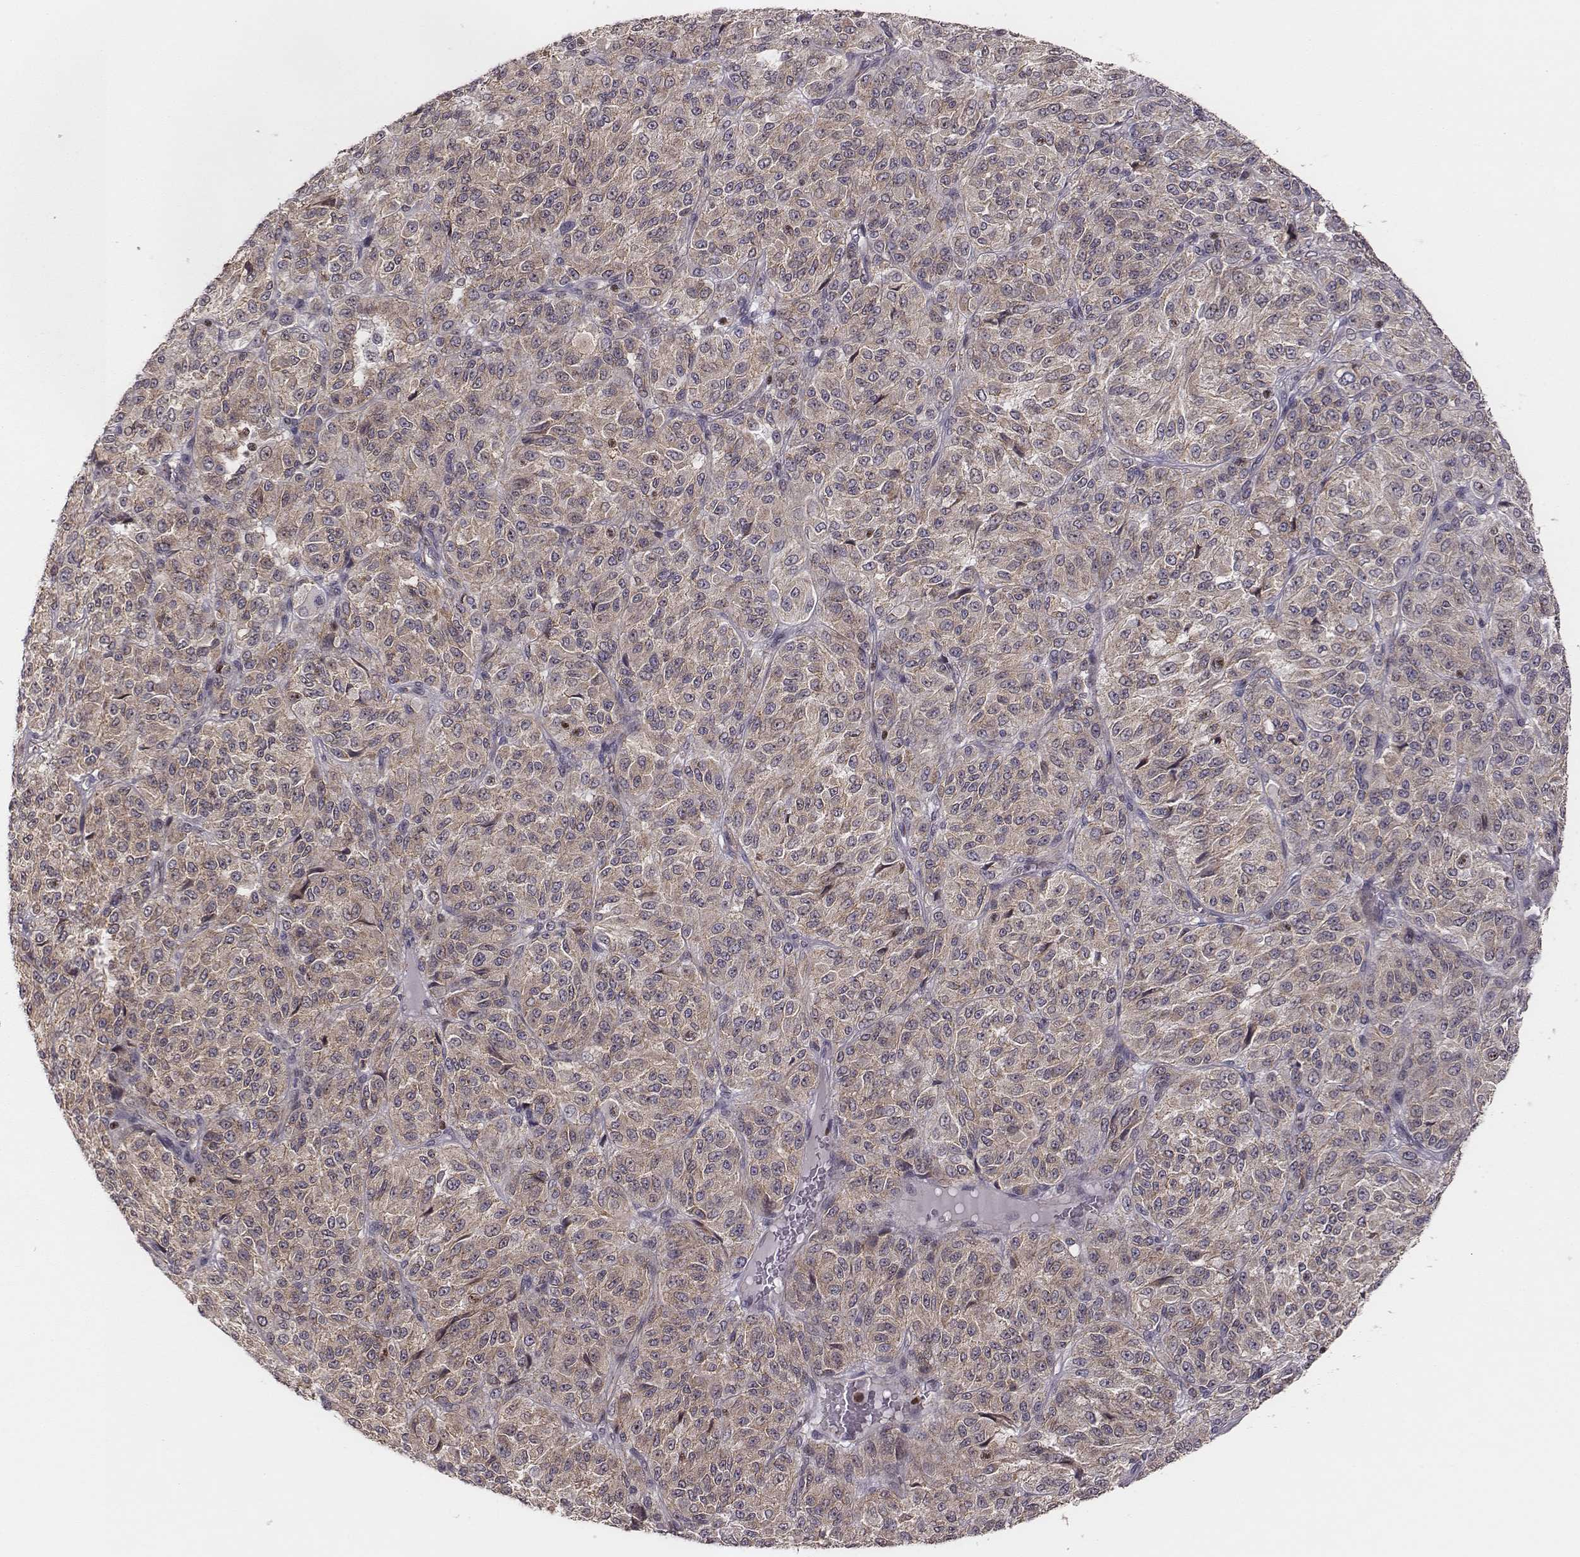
{"staining": {"intensity": "weak", "quantity": "25%-75%", "location": "cytoplasmic/membranous"}, "tissue": "melanoma", "cell_type": "Tumor cells", "image_type": "cancer", "snomed": [{"axis": "morphology", "description": "Malignant melanoma, Metastatic site"}, {"axis": "topography", "description": "Brain"}], "caption": "High-magnification brightfield microscopy of malignant melanoma (metastatic site) stained with DAB (3,3'-diaminobenzidine) (brown) and counterstained with hematoxylin (blue). tumor cells exhibit weak cytoplasmic/membranous expression is identified in approximately25%-75% of cells.", "gene": "WDR59", "patient": {"sex": "female", "age": 56}}